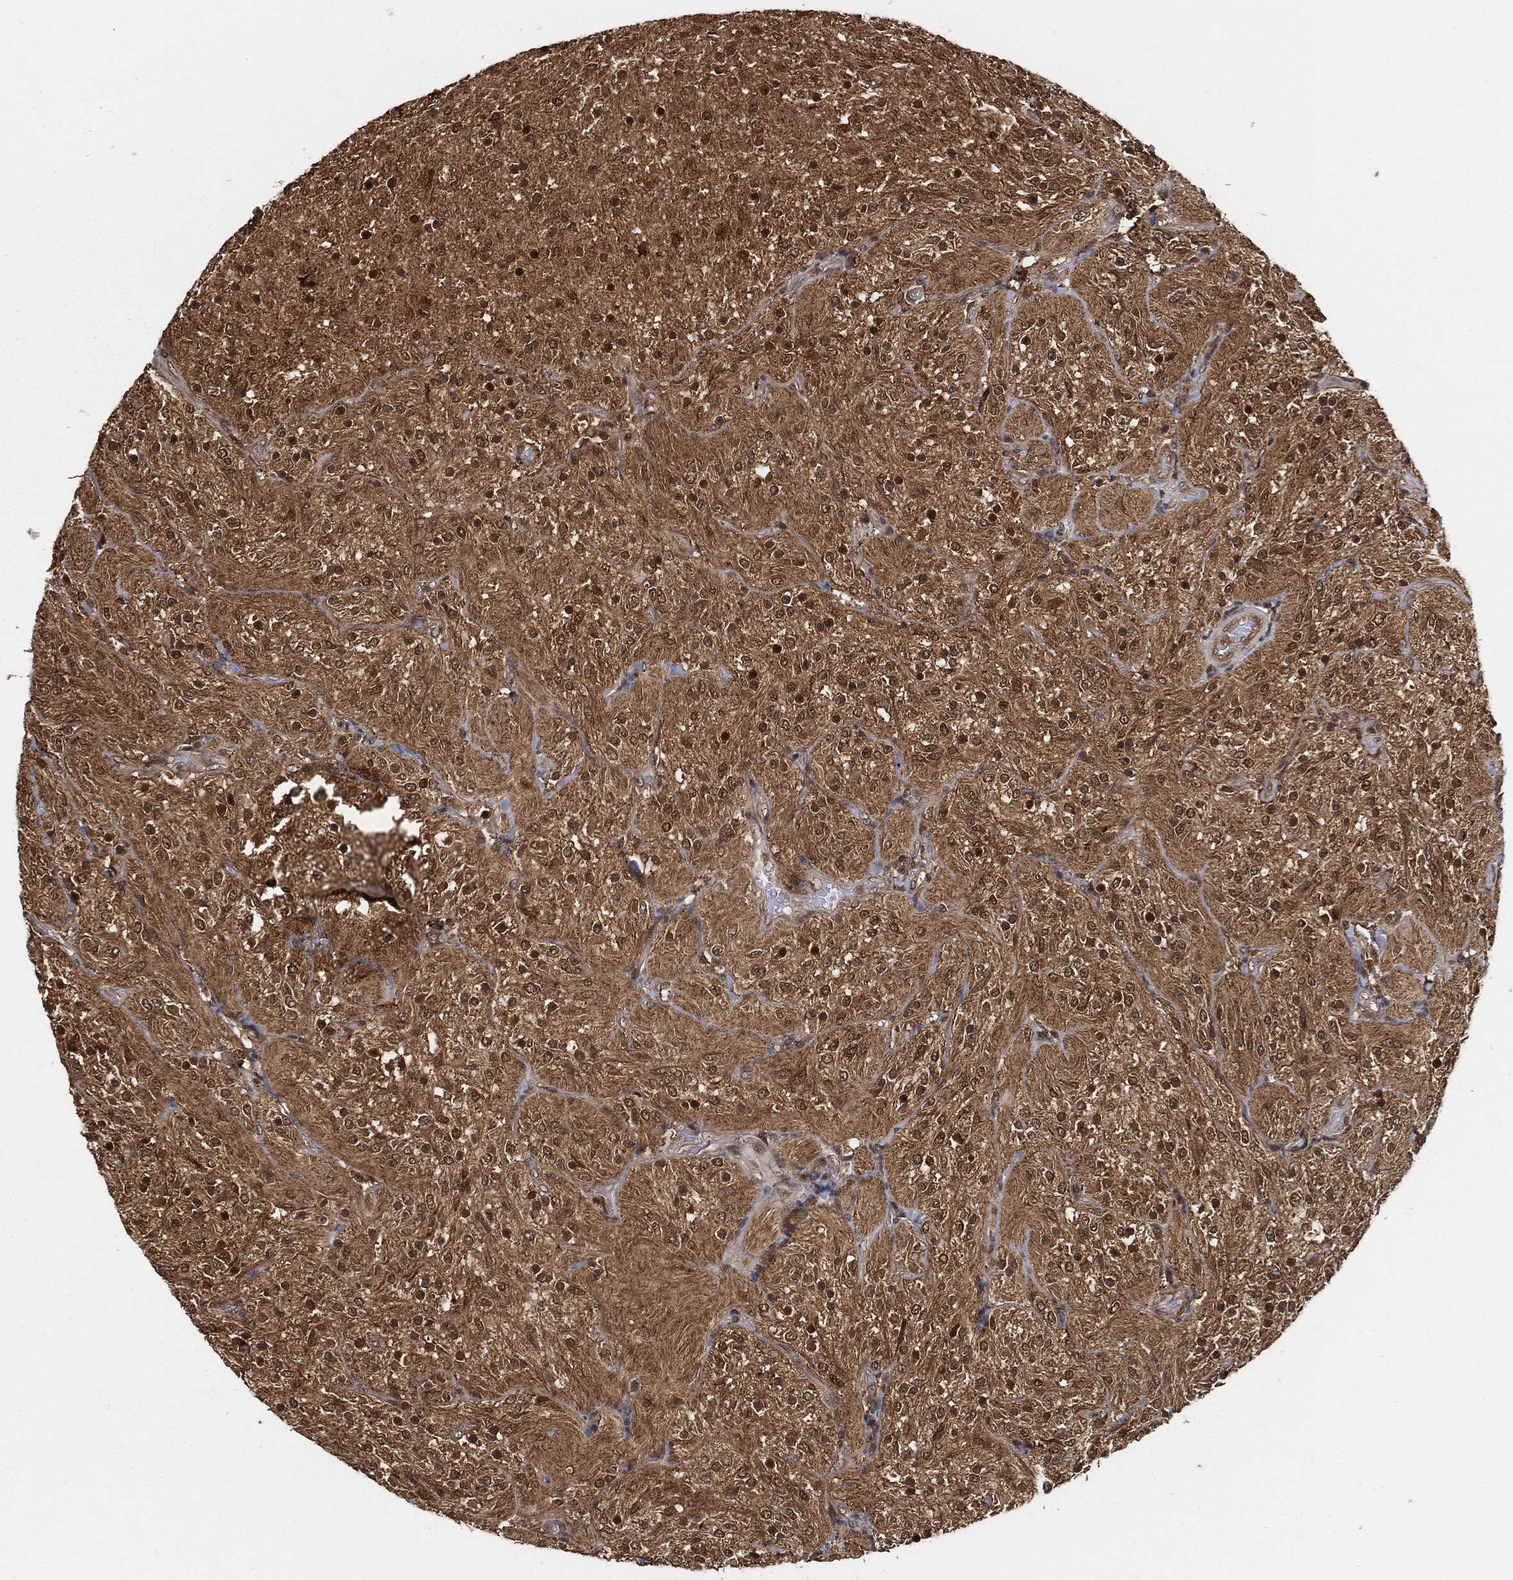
{"staining": {"intensity": "moderate", "quantity": ">75%", "location": "cytoplasmic/membranous,nuclear"}, "tissue": "glioma", "cell_type": "Tumor cells", "image_type": "cancer", "snomed": [{"axis": "morphology", "description": "Glioma, malignant, Low grade"}, {"axis": "topography", "description": "Brain"}], "caption": "An IHC photomicrograph of tumor tissue is shown. Protein staining in brown shows moderate cytoplasmic/membranous and nuclear positivity in malignant low-grade glioma within tumor cells. Immunohistochemistry stains the protein in brown and the nuclei are stained blue.", "gene": "CUTA", "patient": {"sex": "male", "age": 3}}